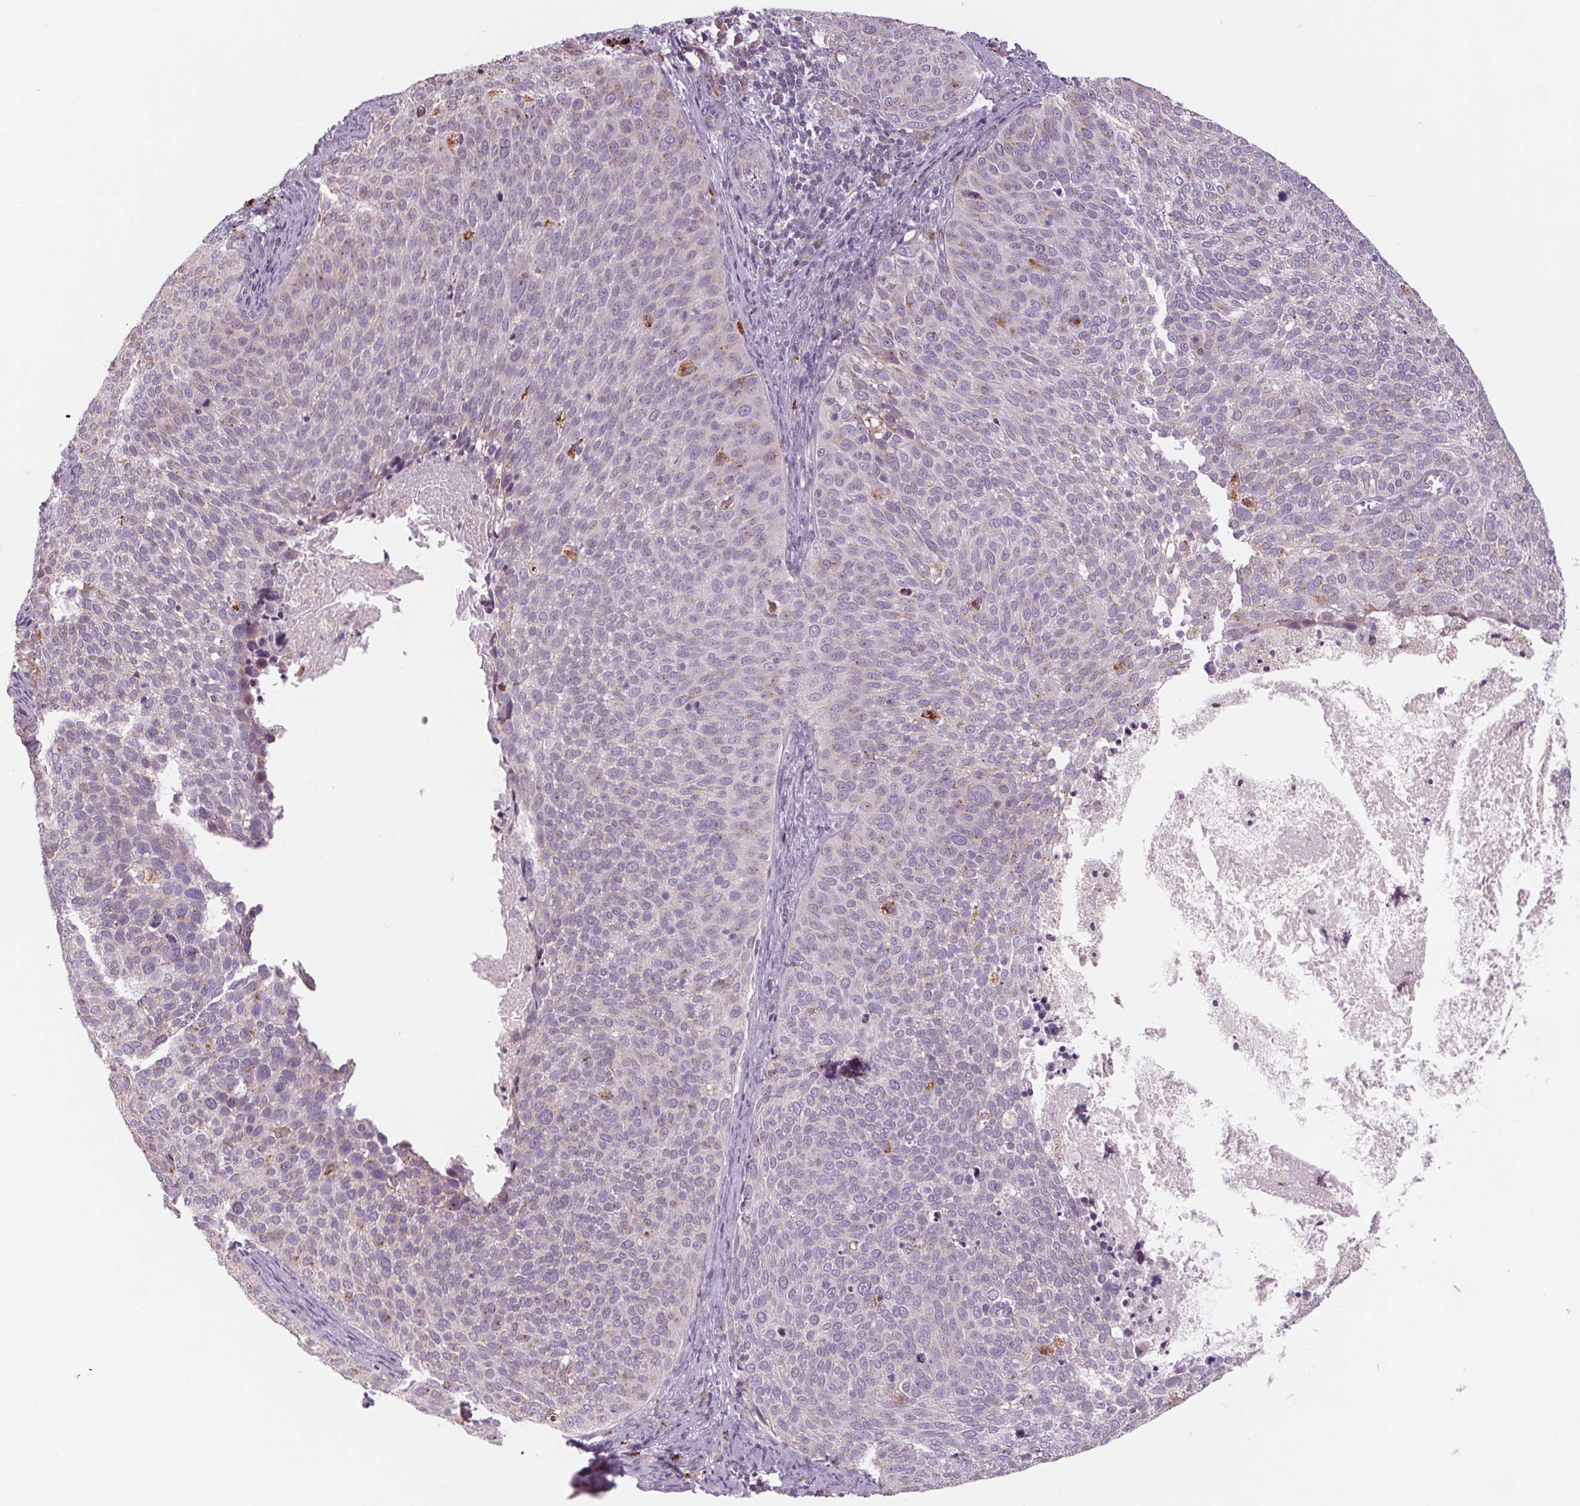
{"staining": {"intensity": "negative", "quantity": "none", "location": "none"}, "tissue": "cervical cancer", "cell_type": "Tumor cells", "image_type": "cancer", "snomed": [{"axis": "morphology", "description": "Squamous cell carcinoma, NOS"}, {"axis": "topography", "description": "Cervix"}], "caption": "Squamous cell carcinoma (cervical) stained for a protein using immunohistochemistry shows no positivity tumor cells.", "gene": "SAMD5", "patient": {"sex": "female", "age": 39}}